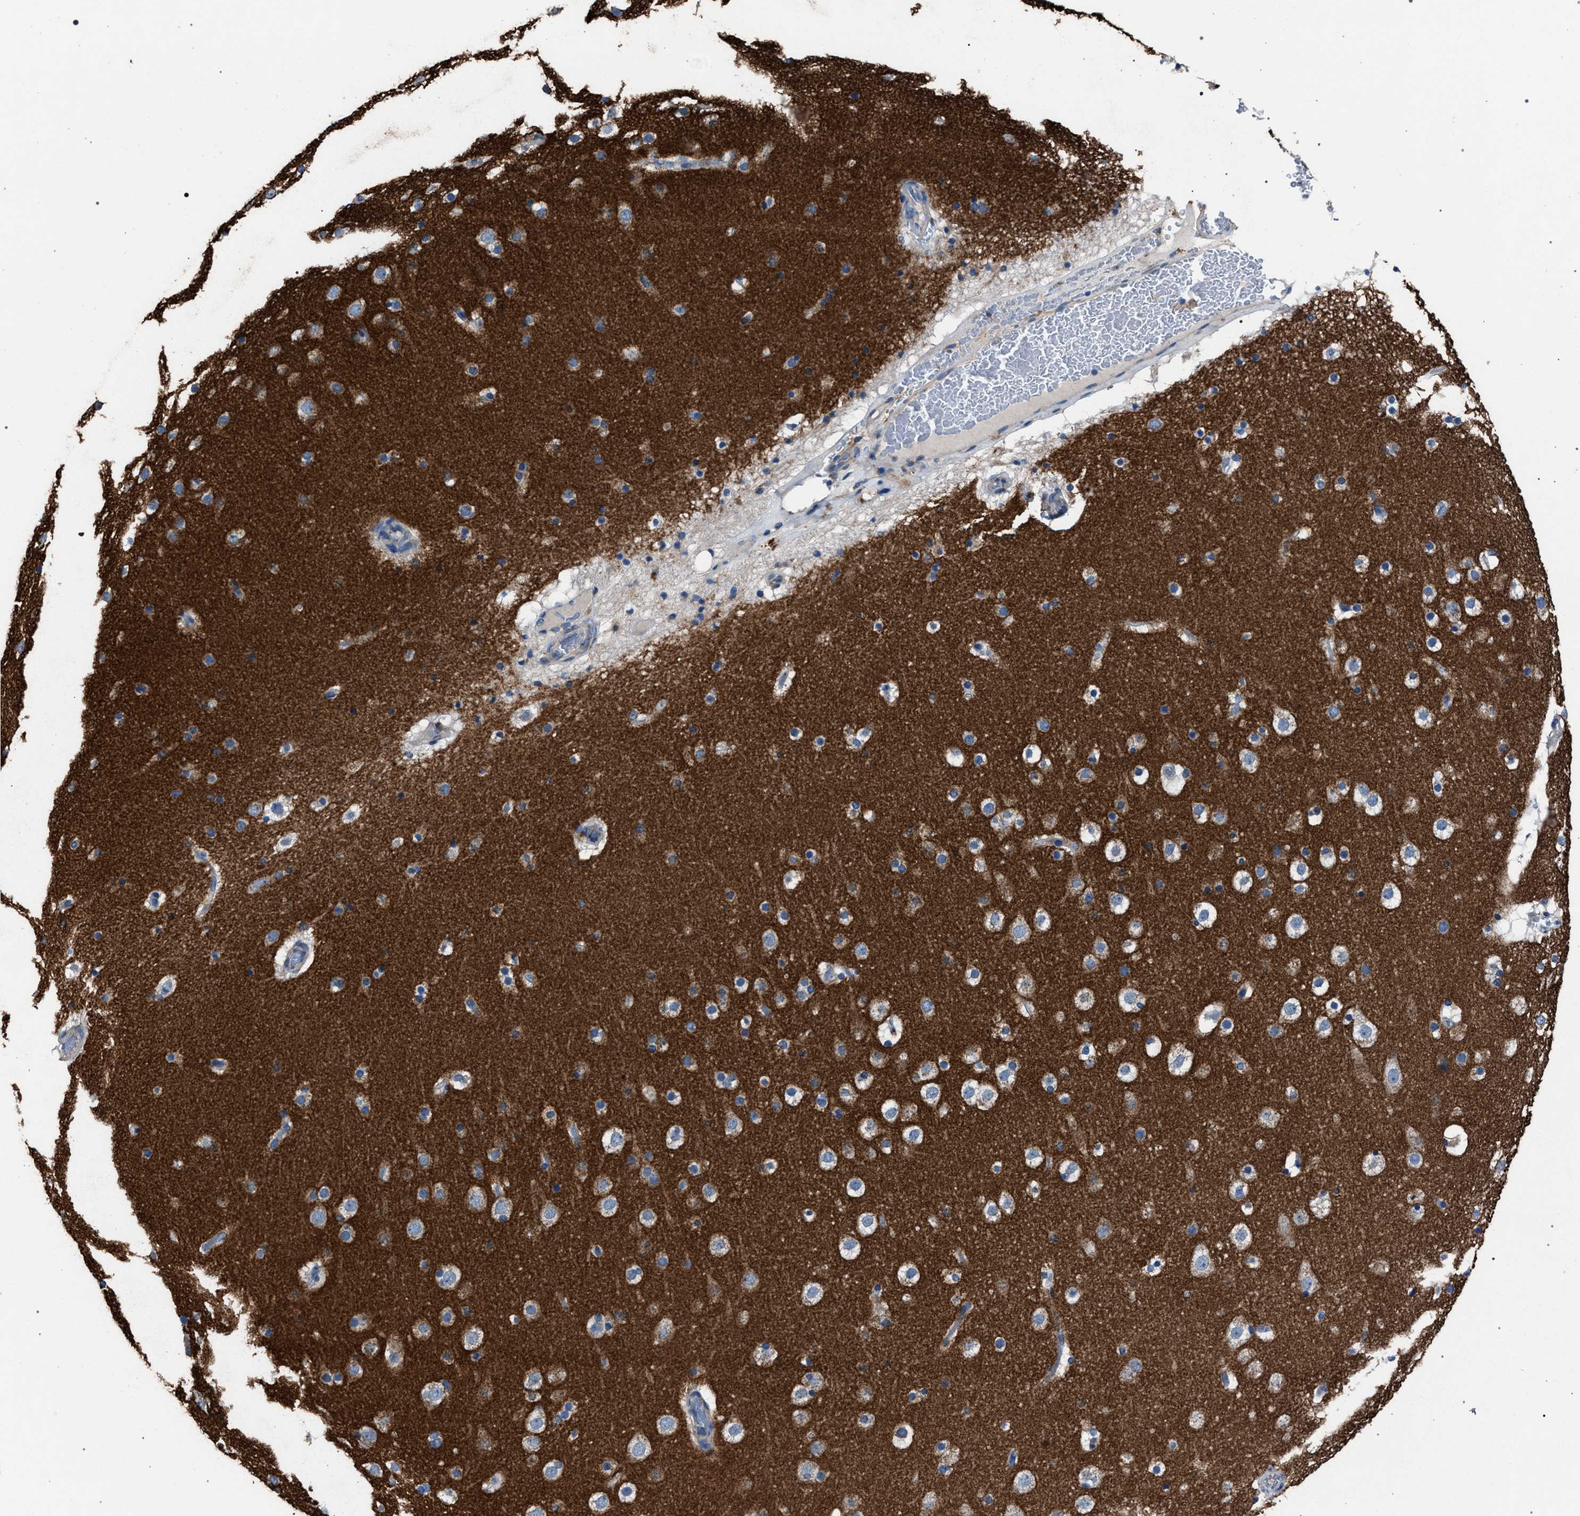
{"staining": {"intensity": "negative", "quantity": "none", "location": "none"}, "tissue": "cerebral cortex", "cell_type": "Endothelial cells", "image_type": "normal", "snomed": [{"axis": "morphology", "description": "Normal tissue, NOS"}, {"axis": "topography", "description": "Cerebral cortex"}], "caption": "This is a photomicrograph of immunohistochemistry (IHC) staining of normal cerebral cortex, which shows no positivity in endothelial cells. Brightfield microscopy of immunohistochemistry (IHC) stained with DAB (3,3'-diaminobenzidine) (brown) and hematoxylin (blue), captured at high magnification.", "gene": "ATP6V0A1", "patient": {"sex": "male", "age": 57}}